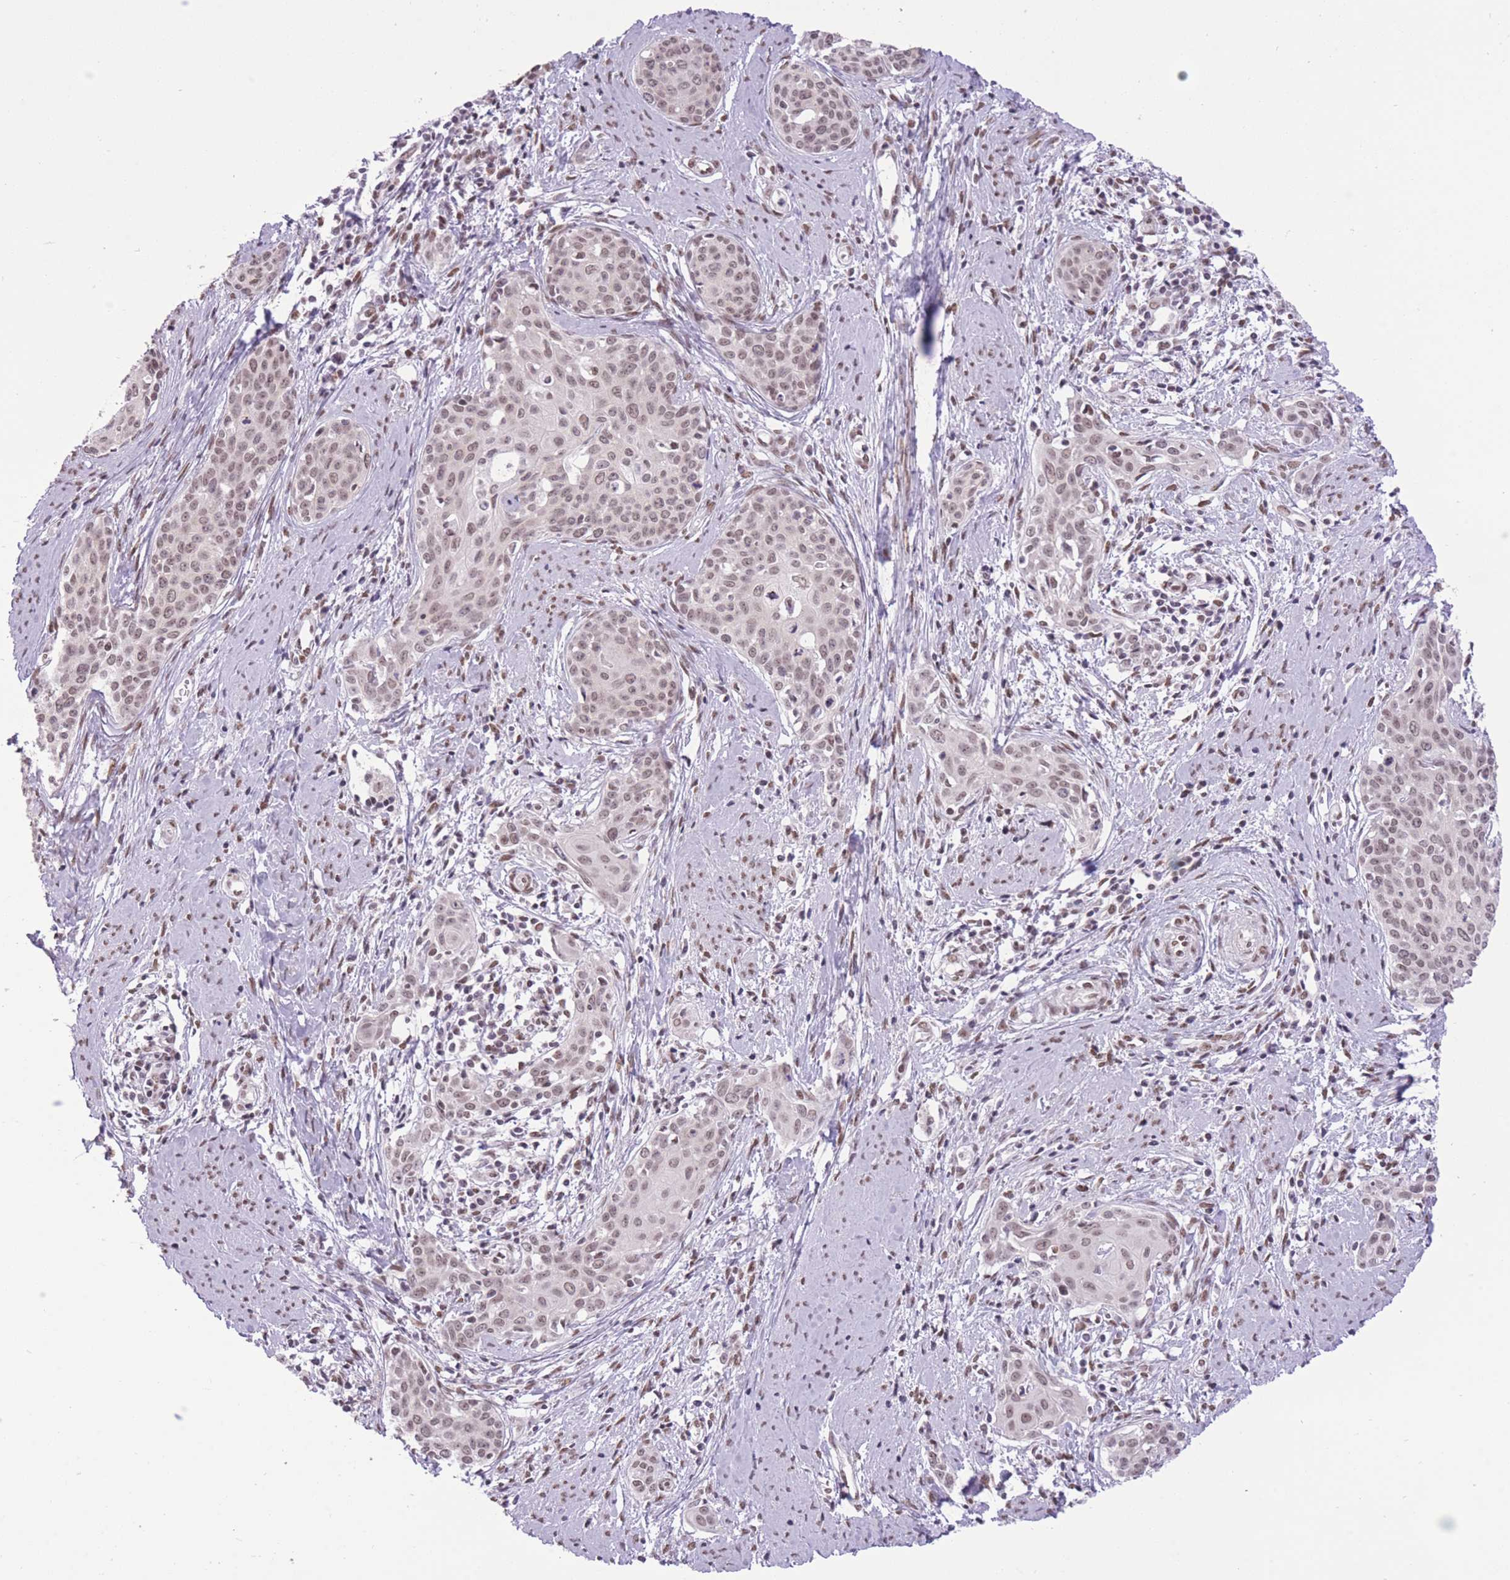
{"staining": {"intensity": "weak", "quantity": ">75%", "location": "nuclear"}, "tissue": "cervical cancer", "cell_type": "Tumor cells", "image_type": "cancer", "snomed": [{"axis": "morphology", "description": "Squamous cell carcinoma, NOS"}, {"axis": "topography", "description": "Cervix"}], "caption": "Protein staining by IHC reveals weak nuclear positivity in approximately >75% of tumor cells in cervical squamous cell carcinoma.", "gene": "ZBED5", "patient": {"sex": "female", "age": 46}}